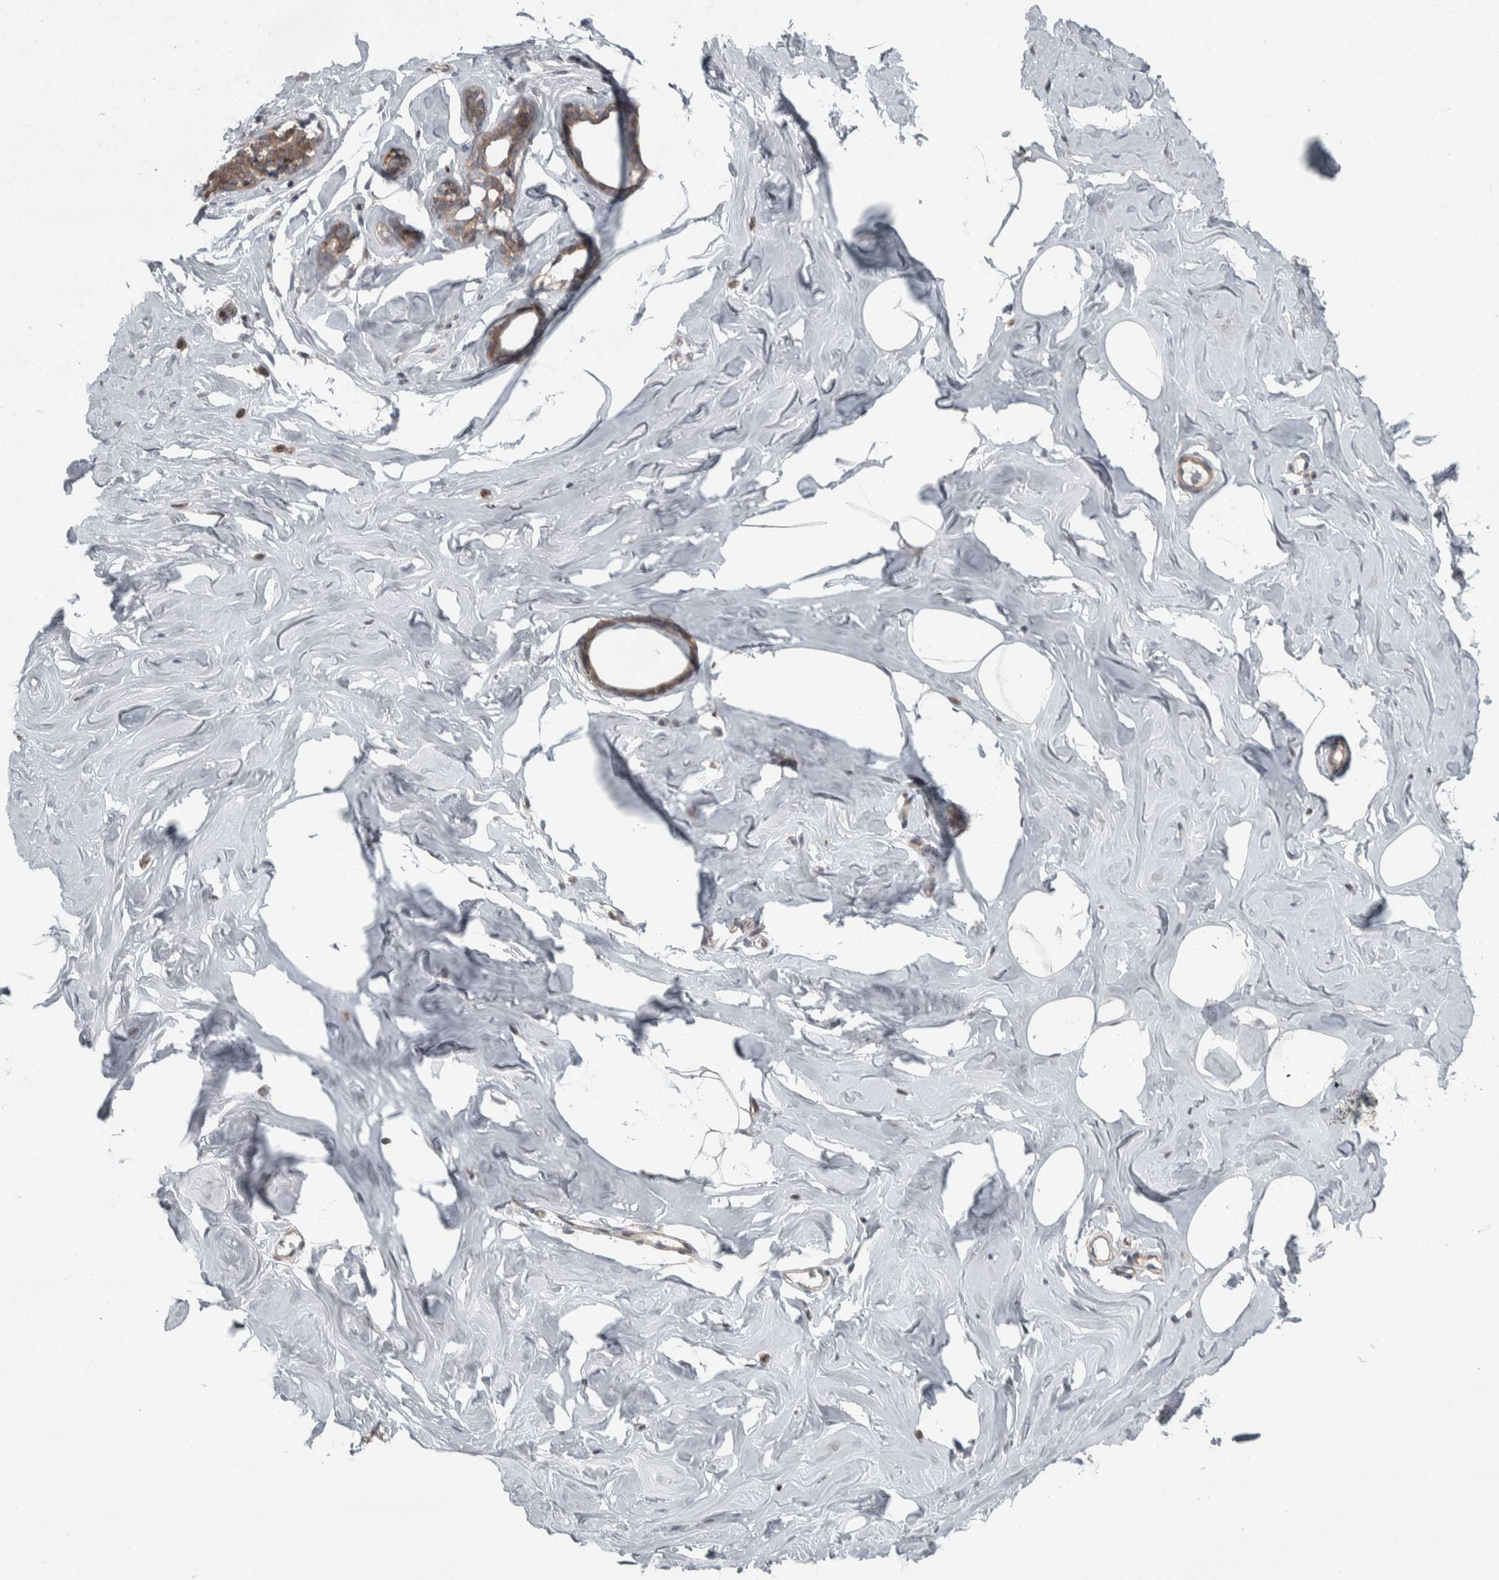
{"staining": {"intensity": "negative", "quantity": "none", "location": "none"}, "tissue": "adipose tissue", "cell_type": "Adipocytes", "image_type": "normal", "snomed": [{"axis": "morphology", "description": "Normal tissue, NOS"}, {"axis": "morphology", "description": "Fibrosis, NOS"}, {"axis": "topography", "description": "Breast"}, {"axis": "topography", "description": "Adipose tissue"}], "caption": "High power microscopy image of an immunohistochemistry photomicrograph of normal adipose tissue, revealing no significant positivity in adipocytes.", "gene": "CWC27", "patient": {"sex": "female", "age": 39}}